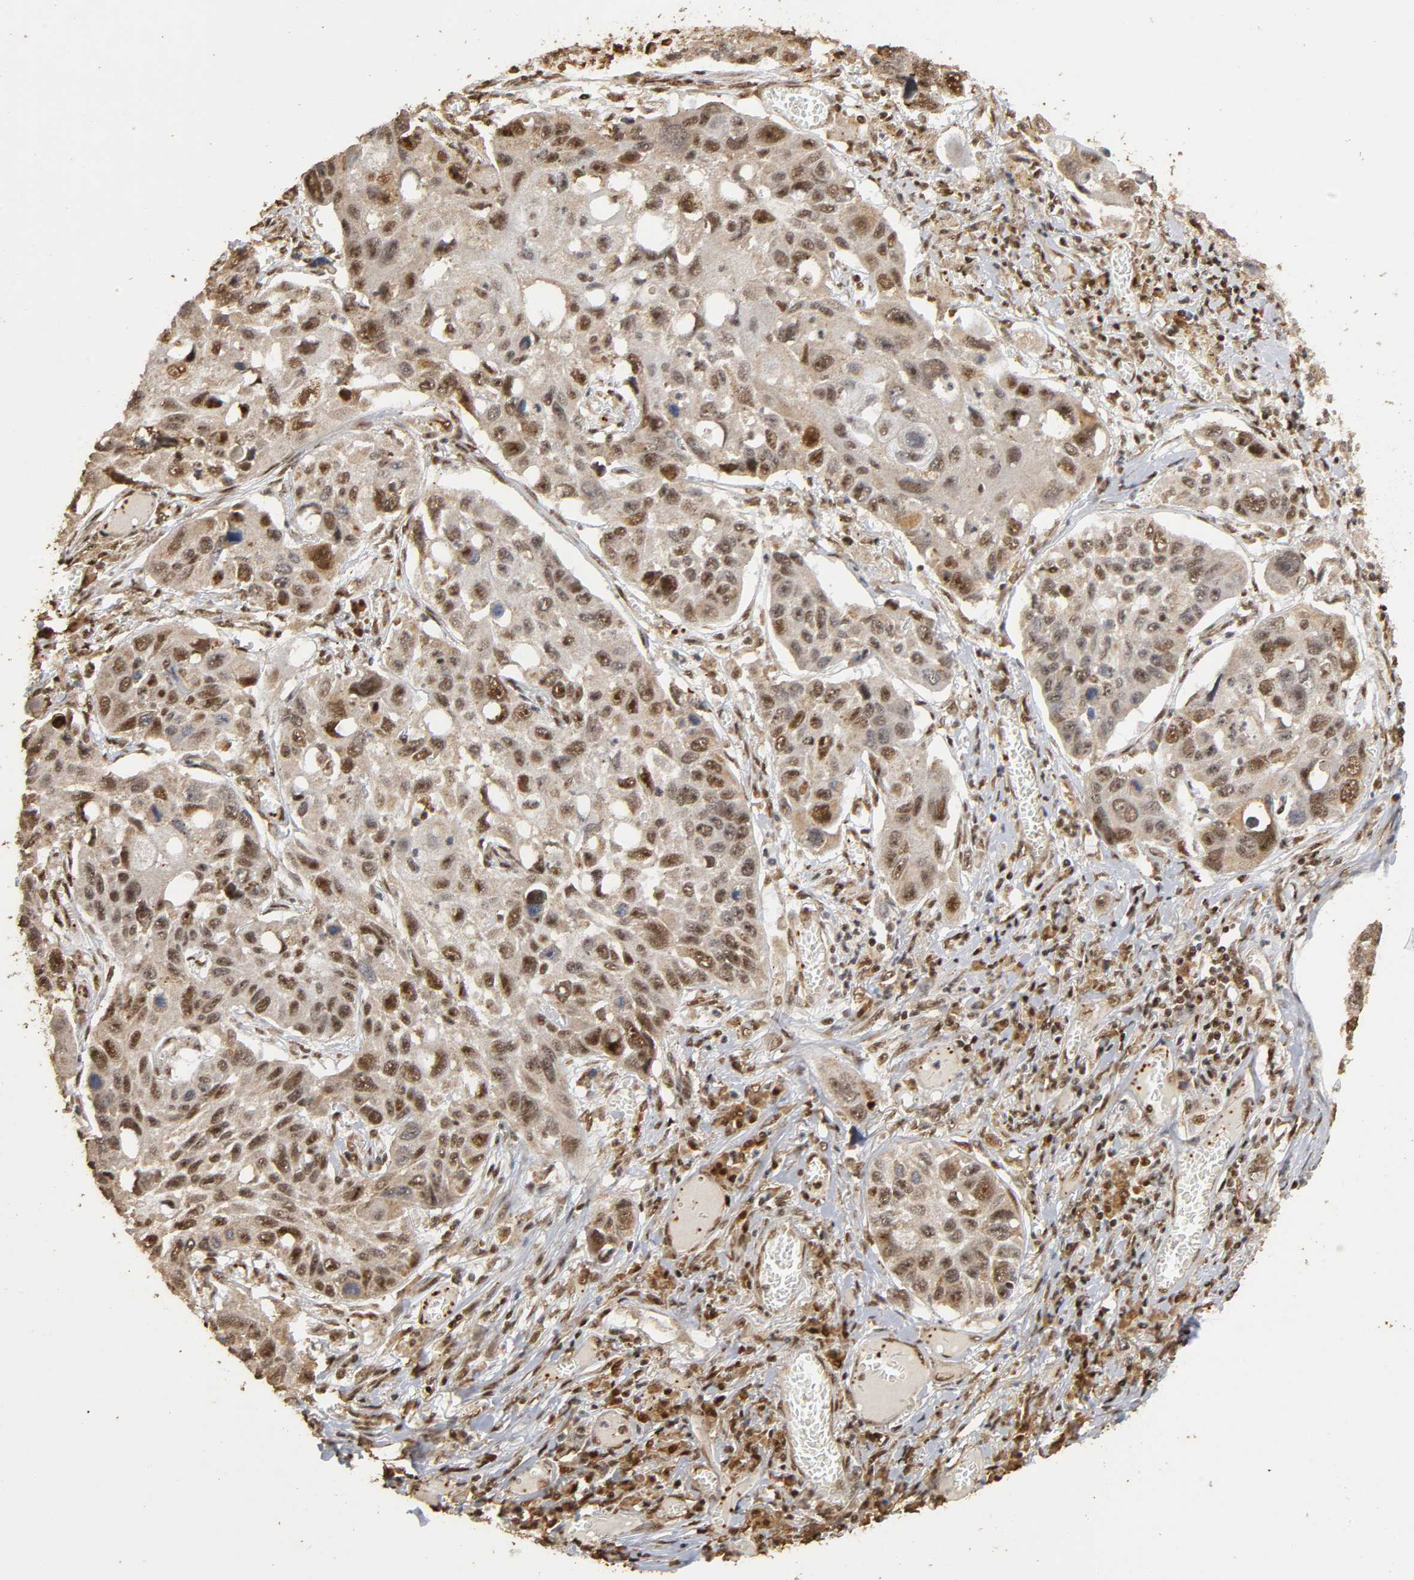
{"staining": {"intensity": "strong", "quantity": ">75%", "location": "cytoplasmic/membranous,nuclear"}, "tissue": "lung cancer", "cell_type": "Tumor cells", "image_type": "cancer", "snomed": [{"axis": "morphology", "description": "Squamous cell carcinoma, NOS"}, {"axis": "topography", "description": "Lung"}], "caption": "An immunohistochemistry micrograph of tumor tissue is shown. Protein staining in brown labels strong cytoplasmic/membranous and nuclear positivity in squamous cell carcinoma (lung) within tumor cells.", "gene": "RNF122", "patient": {"sex": "male", "age": 71}}